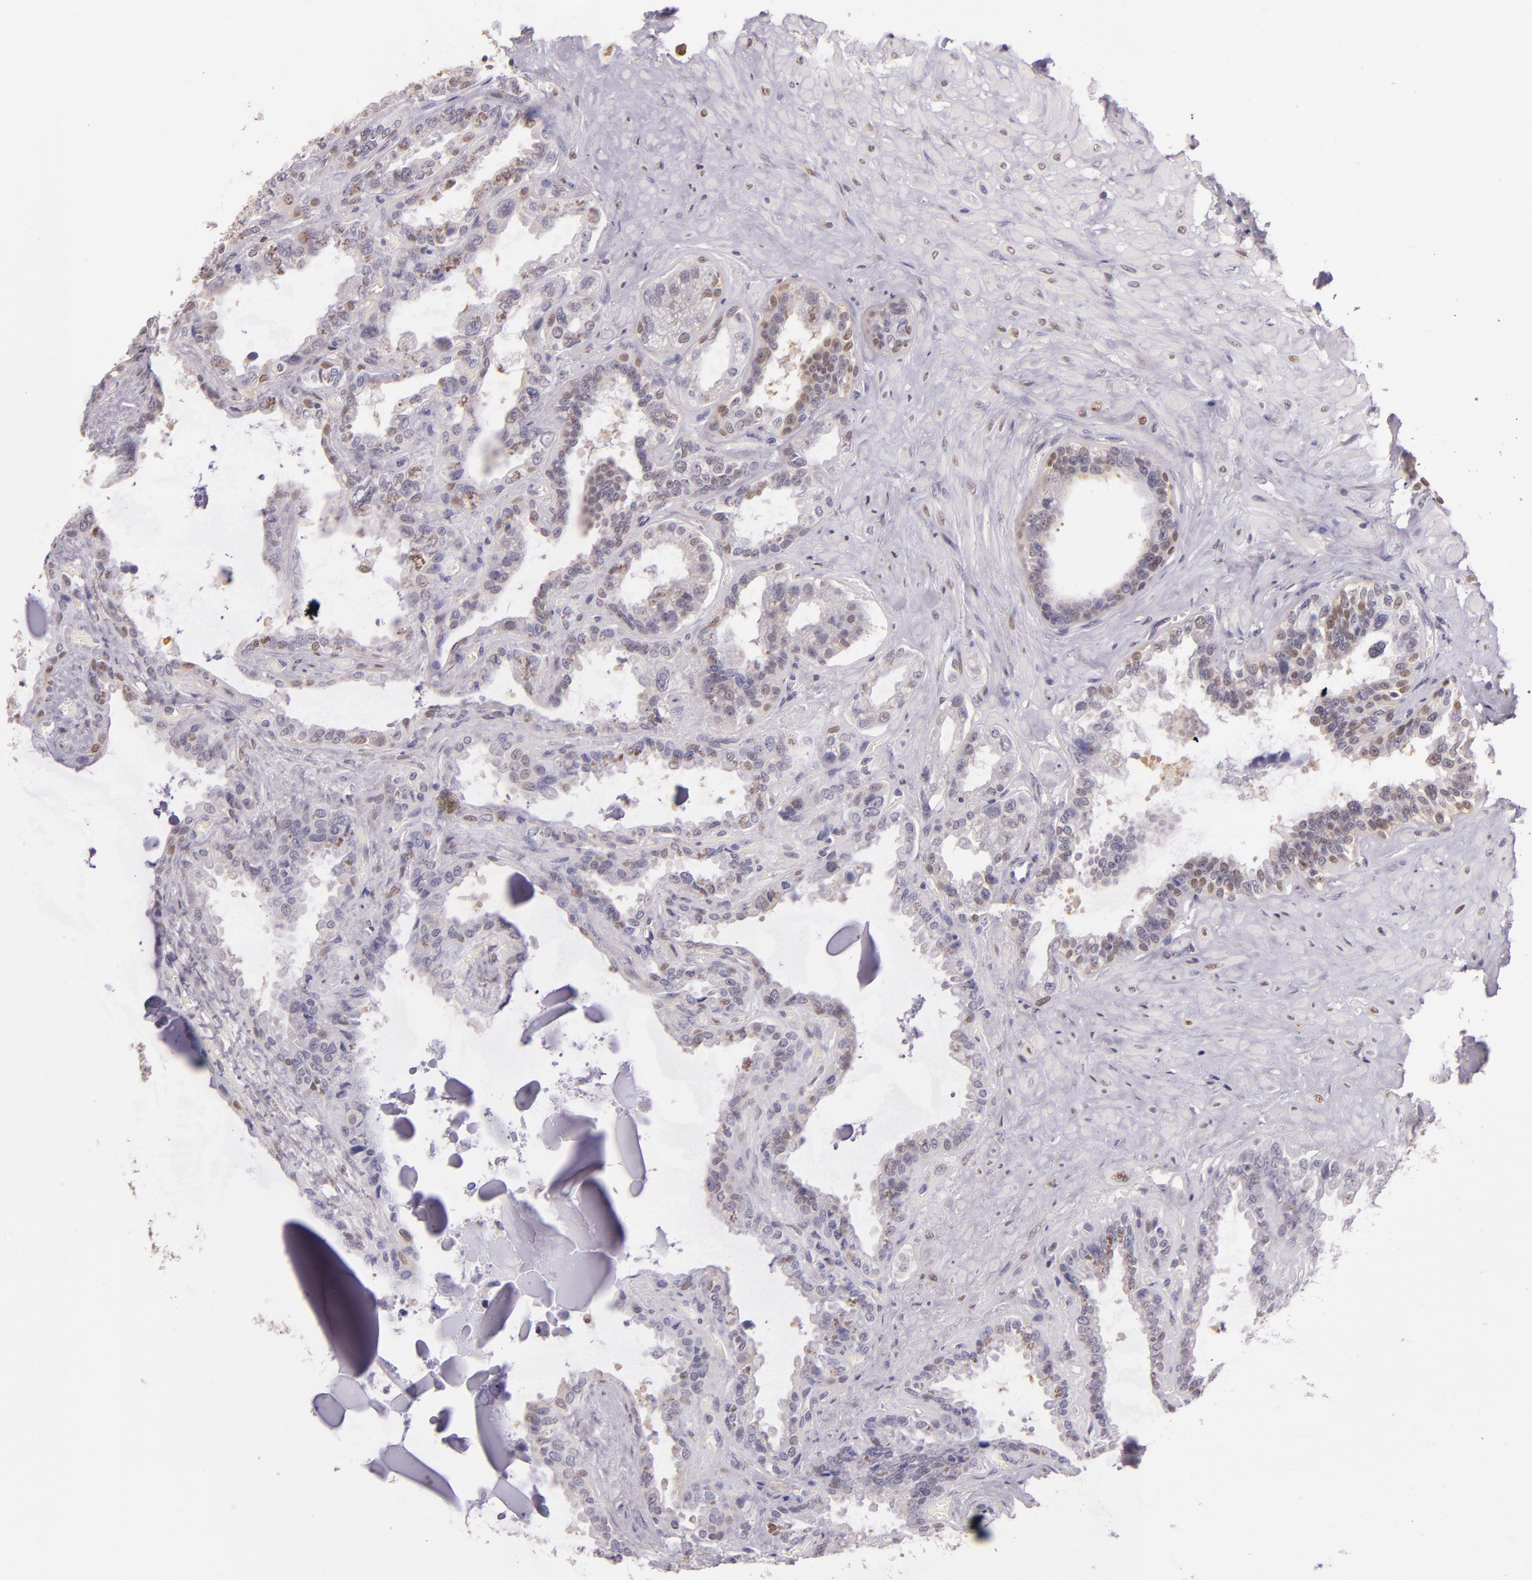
{"staining": {"intensity": "moderate", "quantity": "25%-75%", "location": "cytoplasmic/membranous,nuclear"}, "tissue": "seminal vesicle", "cell_type": "Glandular cells", "image_type": "normal", "snomed": [{"axis": "morphology", "description": "Normal tissue, NOS"}, {"axis": "morphology", "description": "Inflammation, NOS"}, {"axis": "topography", "description": "Urinary bladder"}, {"axis": "topography", "description": "Prostate"}, {"axis": "topography", "description": "Seminal veicle"}], "caption": "About 25%-75% of glandular cells in benign seminal vesicle demonstrate moderate cytoplasmic/membranous,nuclear protein expression as visualized by brown immunohistochemical staining.", "gene": "HSPA8", "patient": {"sex": "male", "age": 82}}